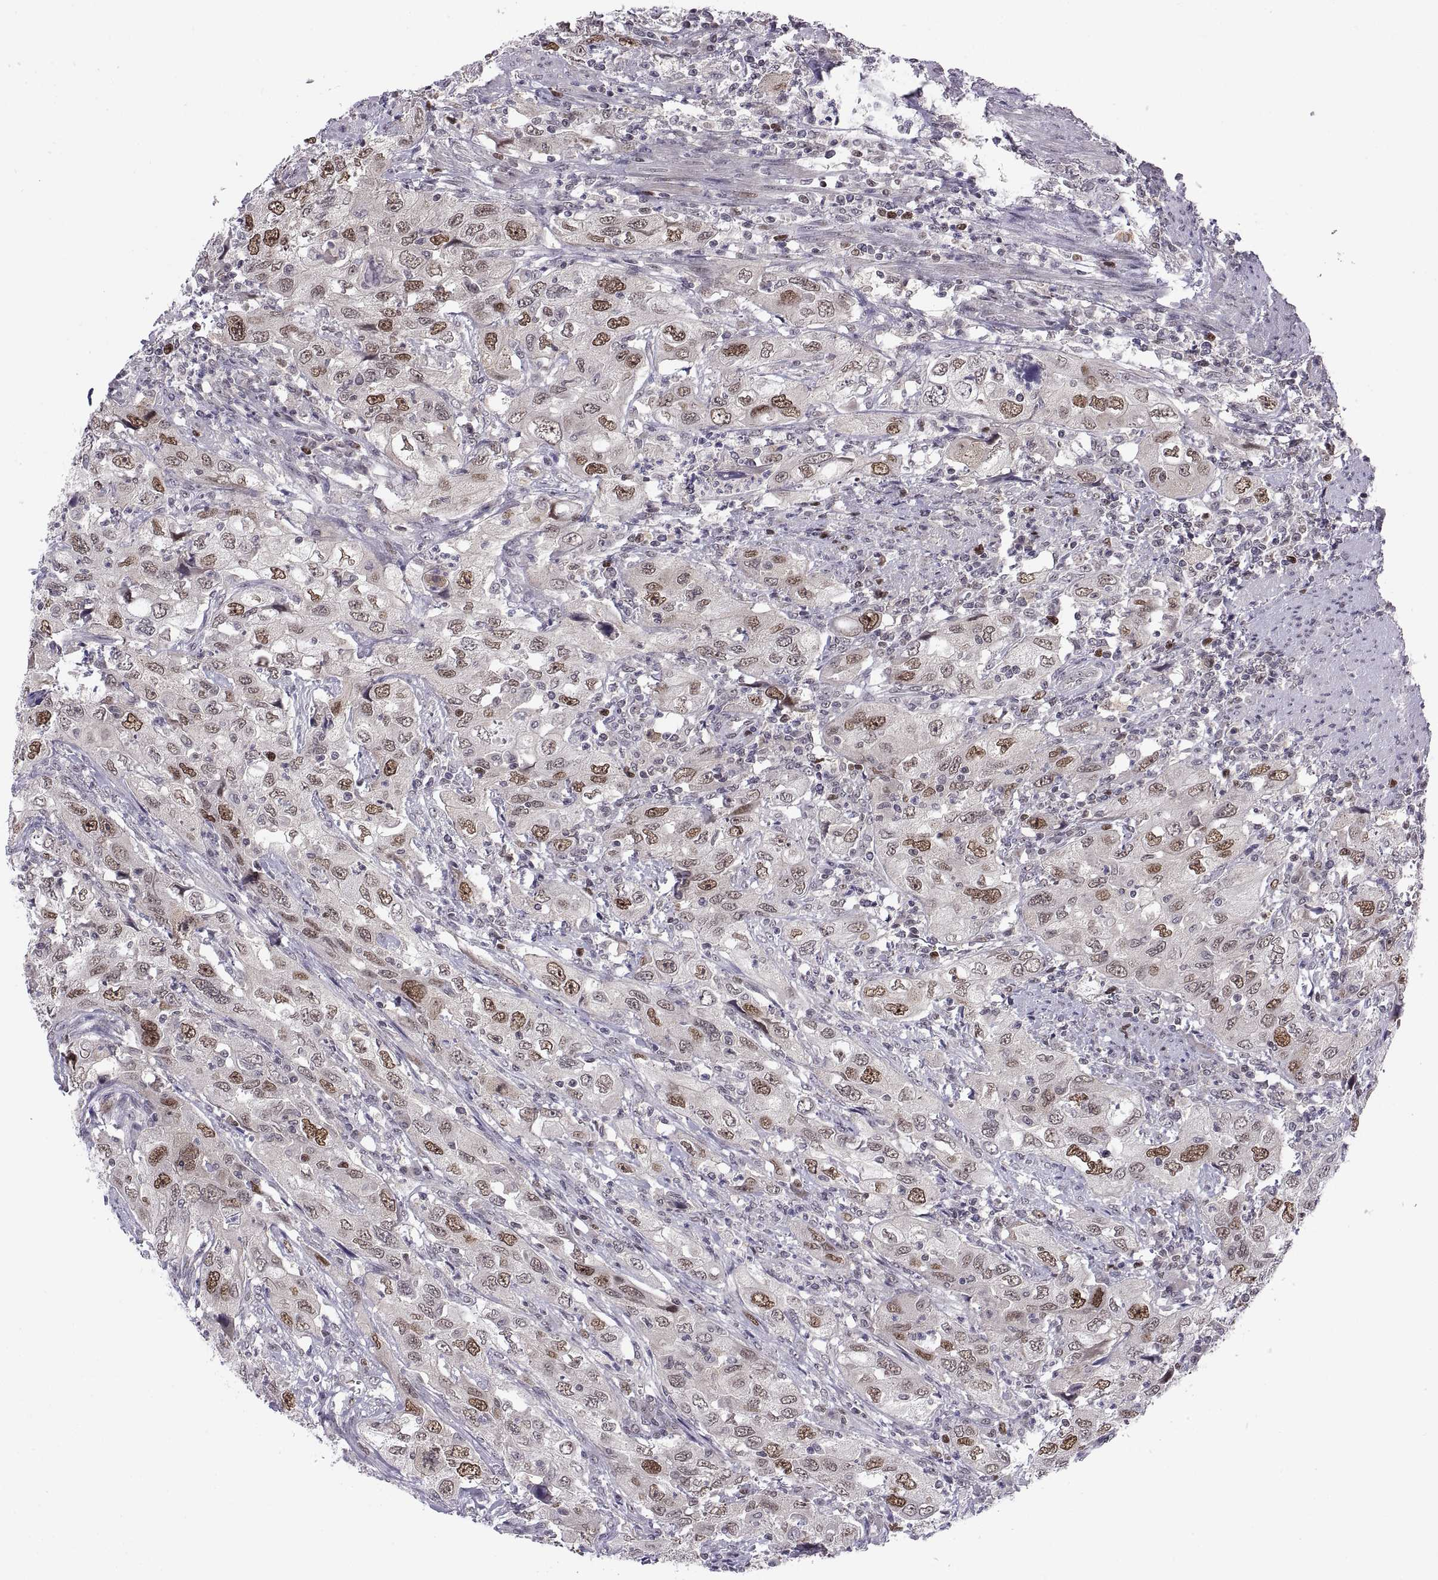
{"staining": {"intensity": "moderate", "quantity": "<25%", "location": "nuclear"}, "tissue": "urothelial cancer", "cell_type": "Tumor cells", "image_type": "cancer", "snomed": [{"axis": "morphology", "description": "Urothelial carcinoma, High grade"}, {"axis": "topography", "description": "Urinary bladder"}], "caption": "Protein expression analysis of human urothelial cancer reveals moderate nuclear positivity in approximately <25% of tumor cells. Nuclei are stained in blue.", "gene": "CHFR", "patient": {"sex": "male", "age": 76}}